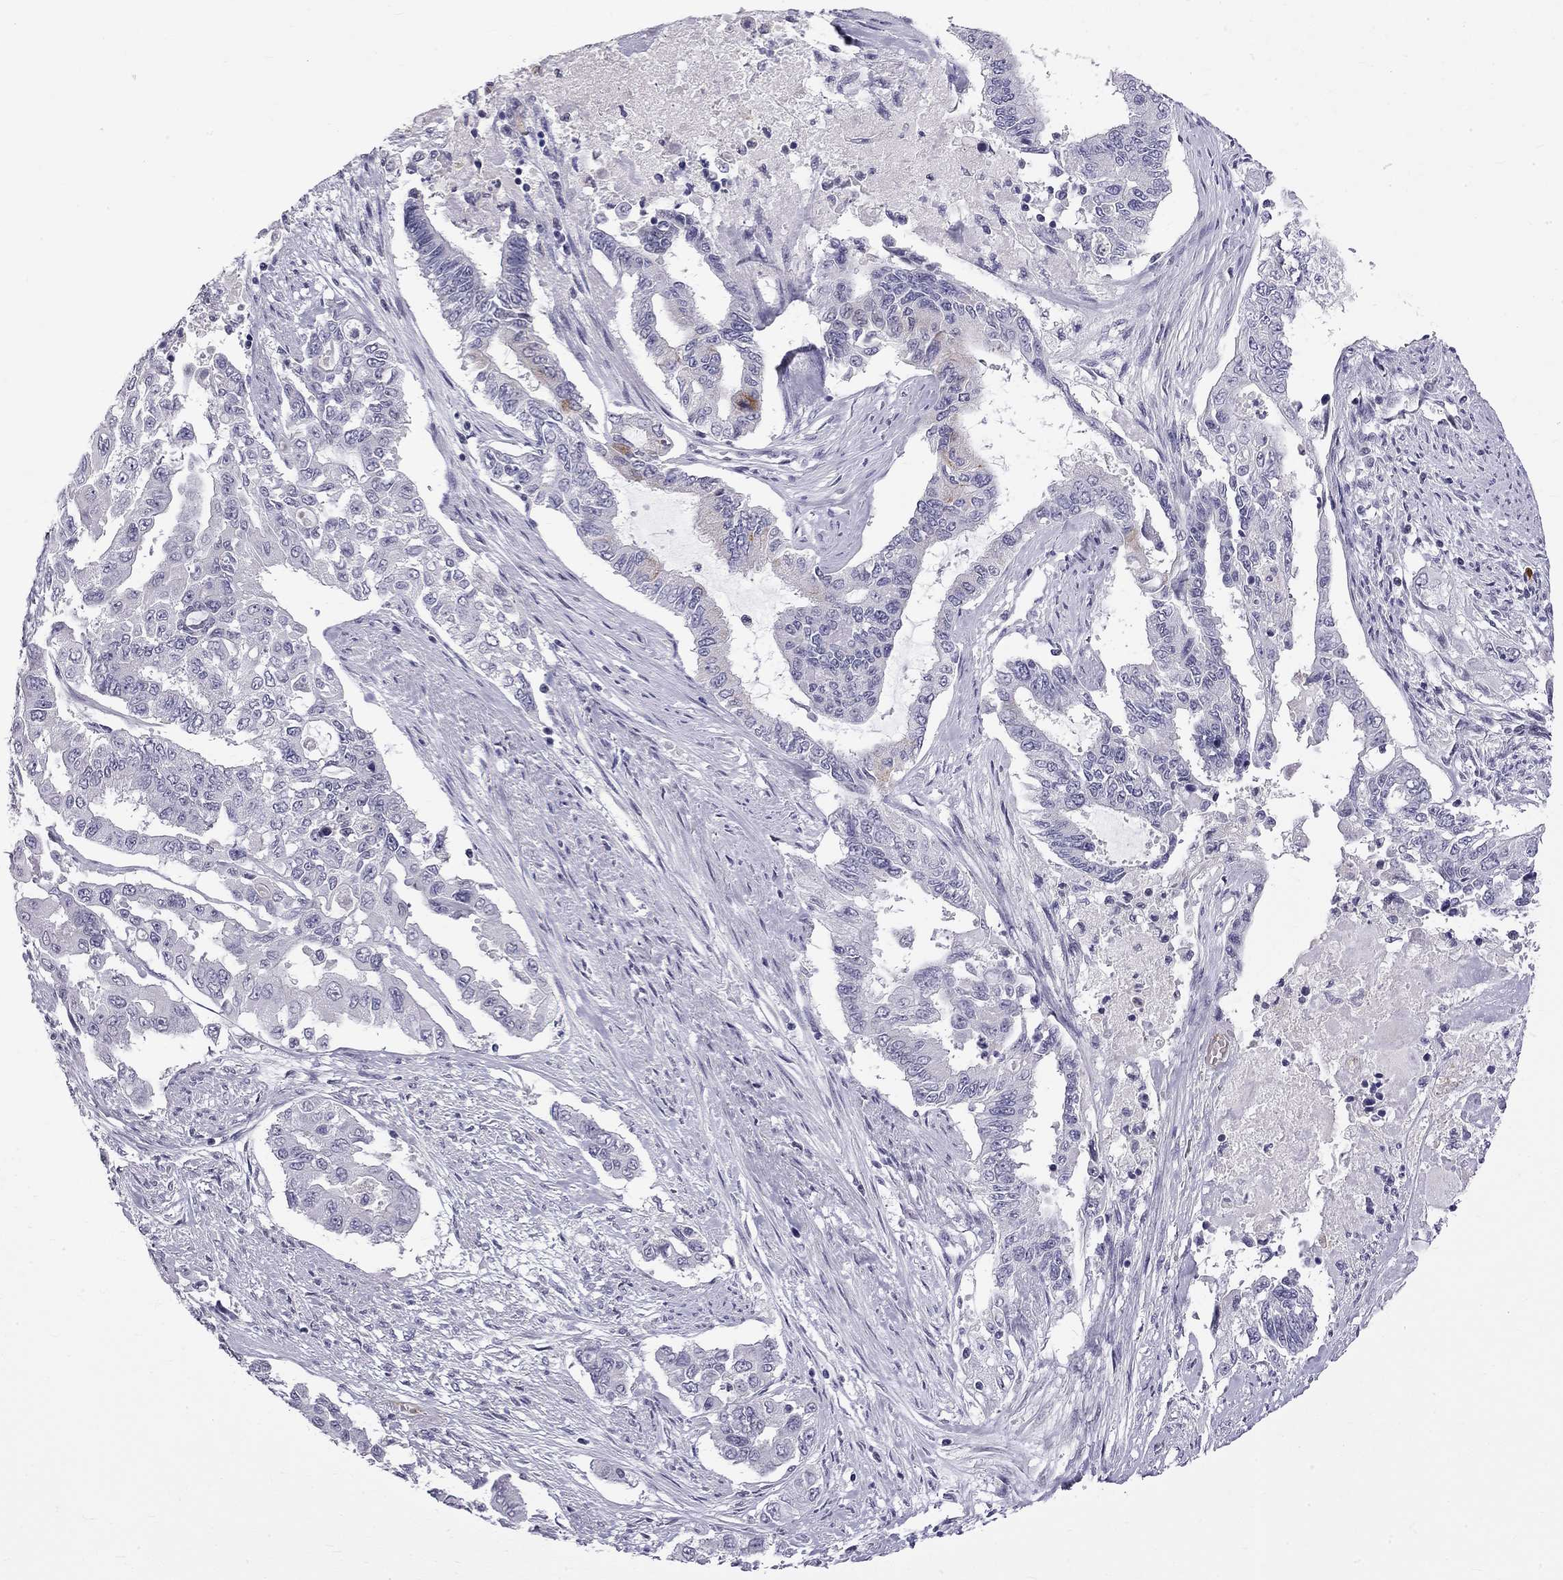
{"staining": {"intensity": "negative", "quantity": "none", "location": "none"}, "tissue": "endometrial cancer", "cell_type": "Tumor cells", "image_type": "cancer", "snomed": [{"axis": "morphology", "description": "Adenocarcinoma, NOS"}, {"axis": "topography", "description": "Uterus"}], "caption": "The histopathology image demonstrates no significant expression in tumor cells of endometrial cancer (adenocarcinoma).", "gene": "RTL9", "patient": {"sex": "female", "age": 59}}